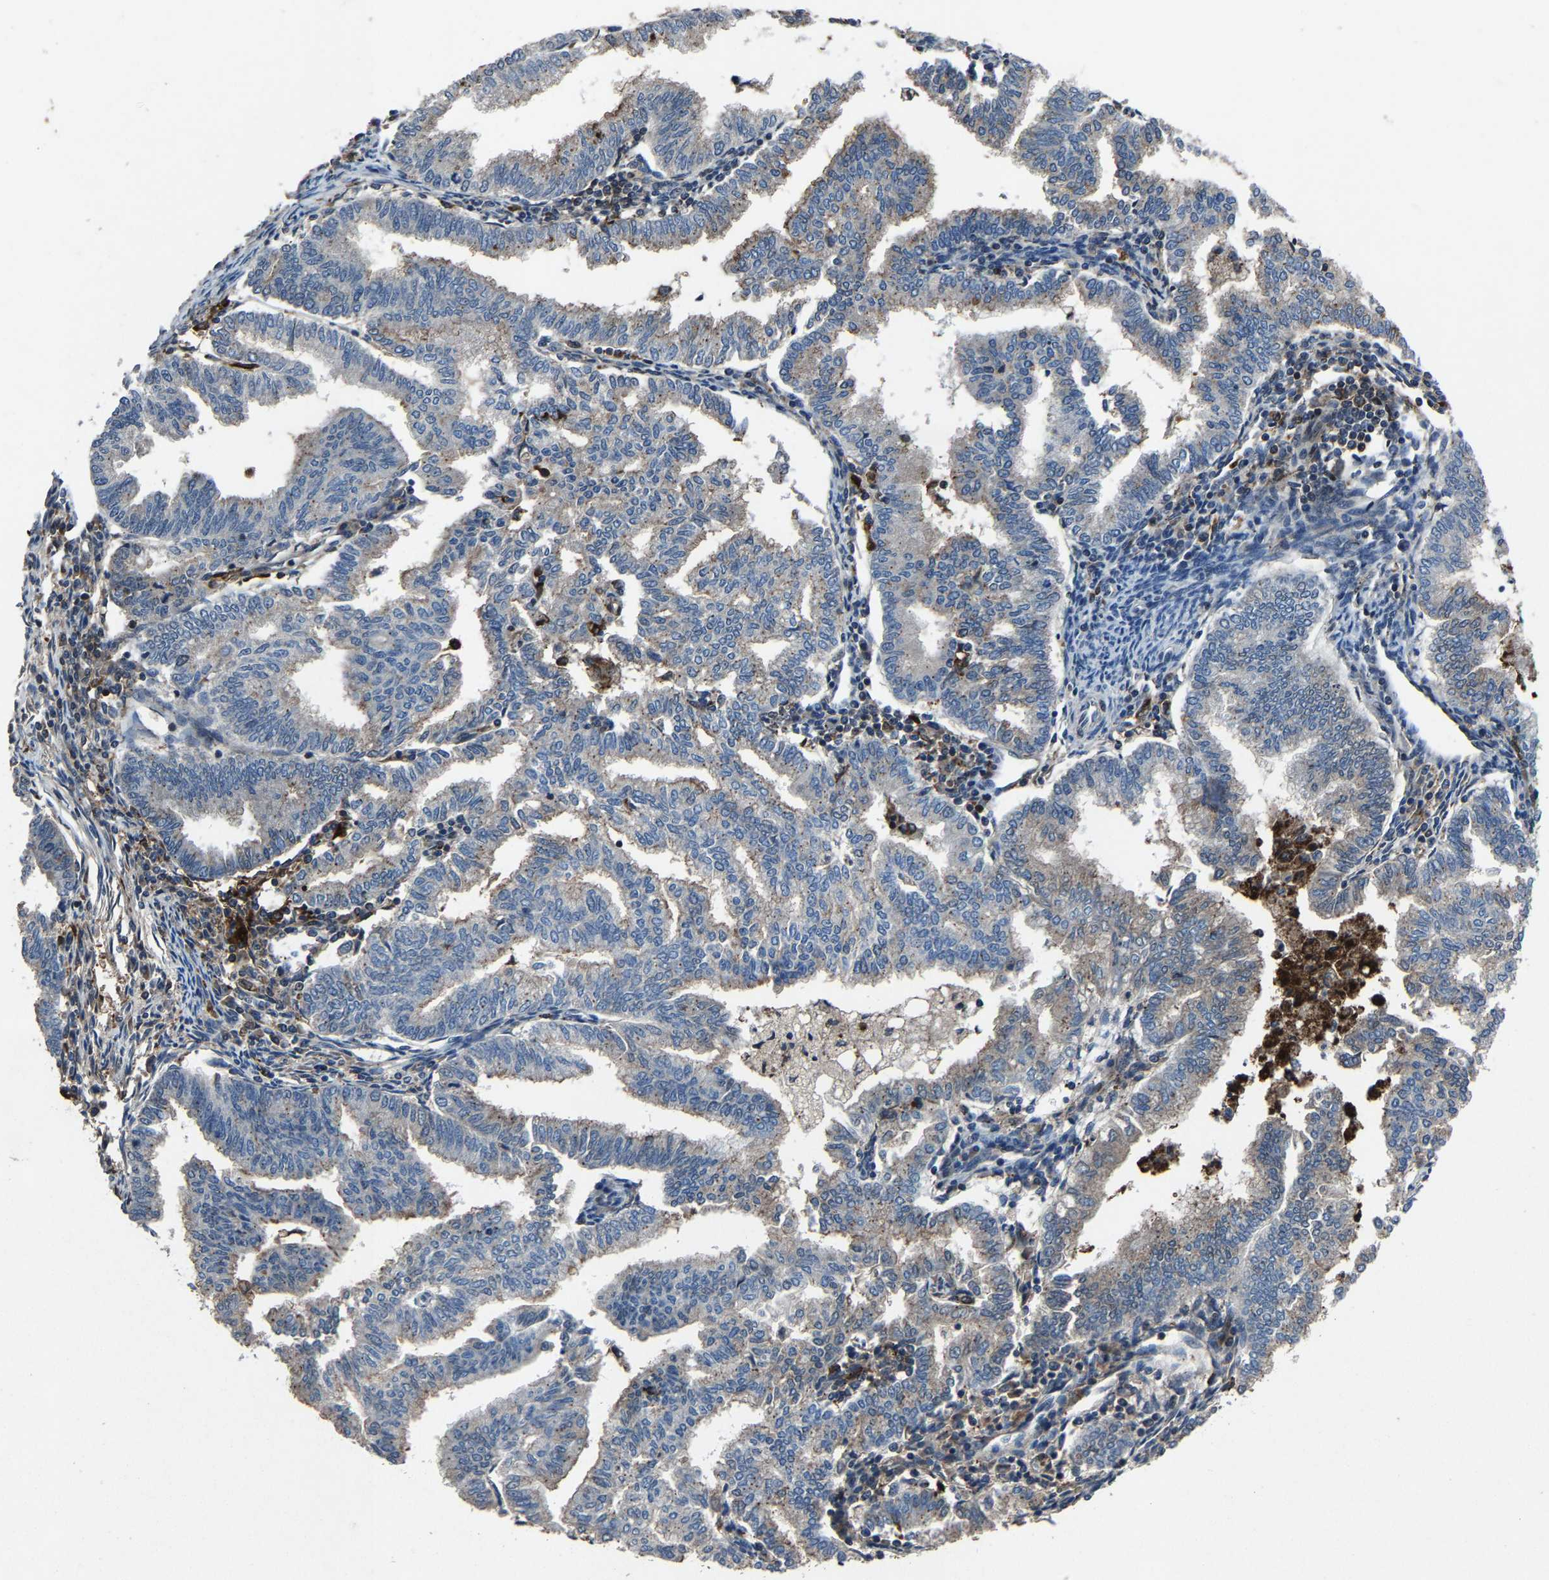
{"staining": {"intensity": "weak", "quantity": "25%-75%", "location": "cytoplasmic/membranous"}, "tissue": "endometrial cancer", "cell_type": "Tumor cells", "image_type": "cancer", "snomed": [{"axis": "morphology", "description": "Polyp, NOS"}, {"axis": "morphology", "description": "Adenocarcinoma, NOS"}, {"axis": "morphology", "description": "Adenoma, NOS"}, {"axis": "topography", "description": "Endometrium"}], "caption": "Tumor cells demonstrate low levels of weak cytoplasmic/membranous staining in about 25%-75% of cells in human endometrial adenocarcinoma. Immunohistochemistry stains the protein of interest in brown and the nuclei are stained blue.", "gene": "PCNX2", "patient": {"sex": "female", "age": 79}}